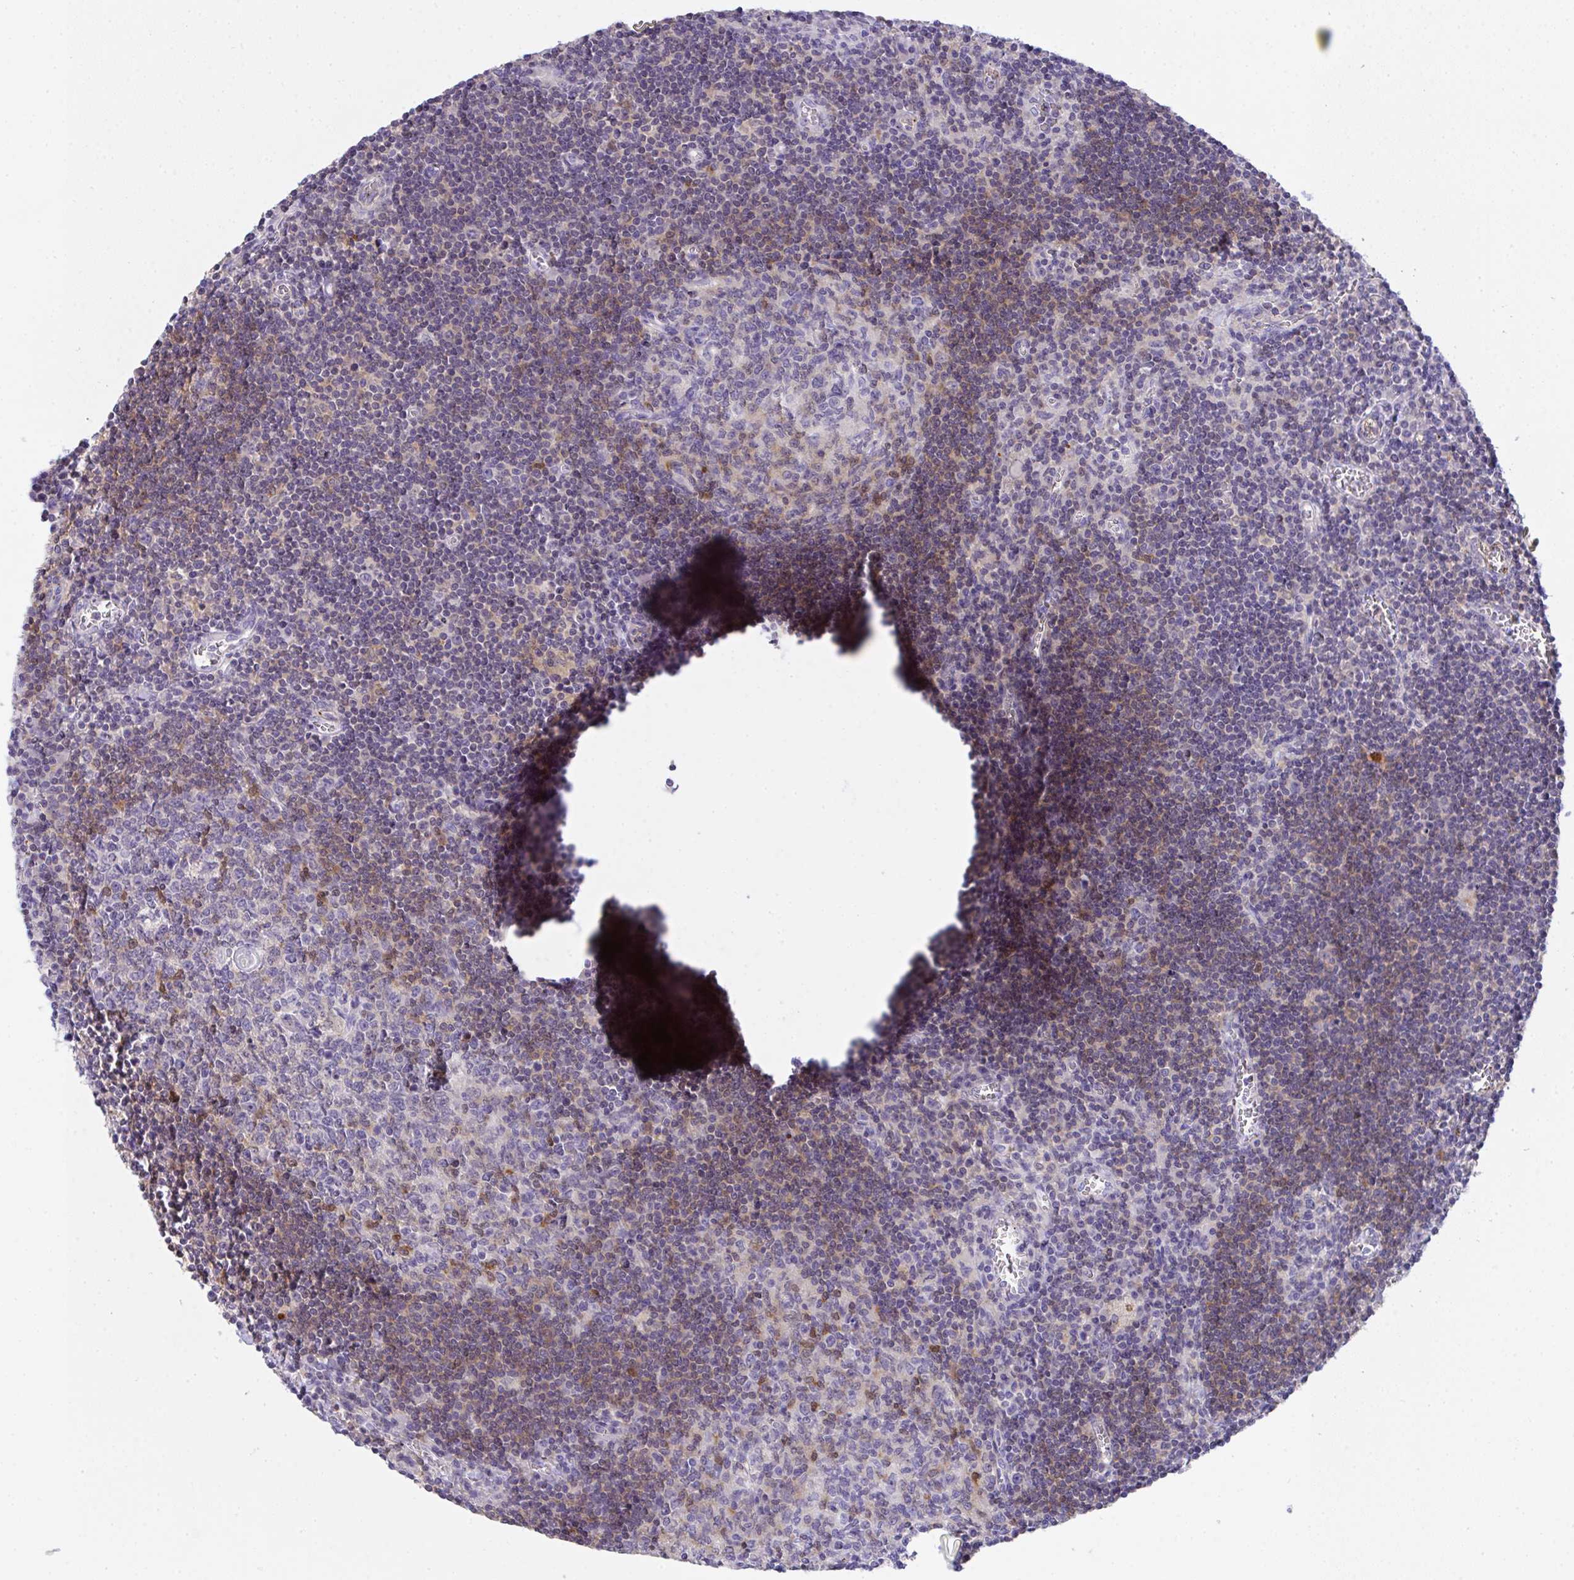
{"staining": {"intensity": "moderate", "quantity": "<25%", "location": "cytoplasmic/membranous"}, "tissue": "lymph node", "cell_type": "Germinal center cells", "image_type": "normal", "snomed": [{"axis": "morphology", "description": "Normal tissue, NOS"}, {"axis": "topography", "description": "Lymph node"}], "caption": "High-power microscopy captured an IHC image of normal lymph node, revealing moderate cytoplasmic/membranous staining in approximately <25% of germinal center cells. (Stains: DAB in brown, nuclei in blue, Microscopy: brightfield microscopy at high magnification).", "gene": "TNFAIP8", "patient": {"sex": "male", "age": 67}}